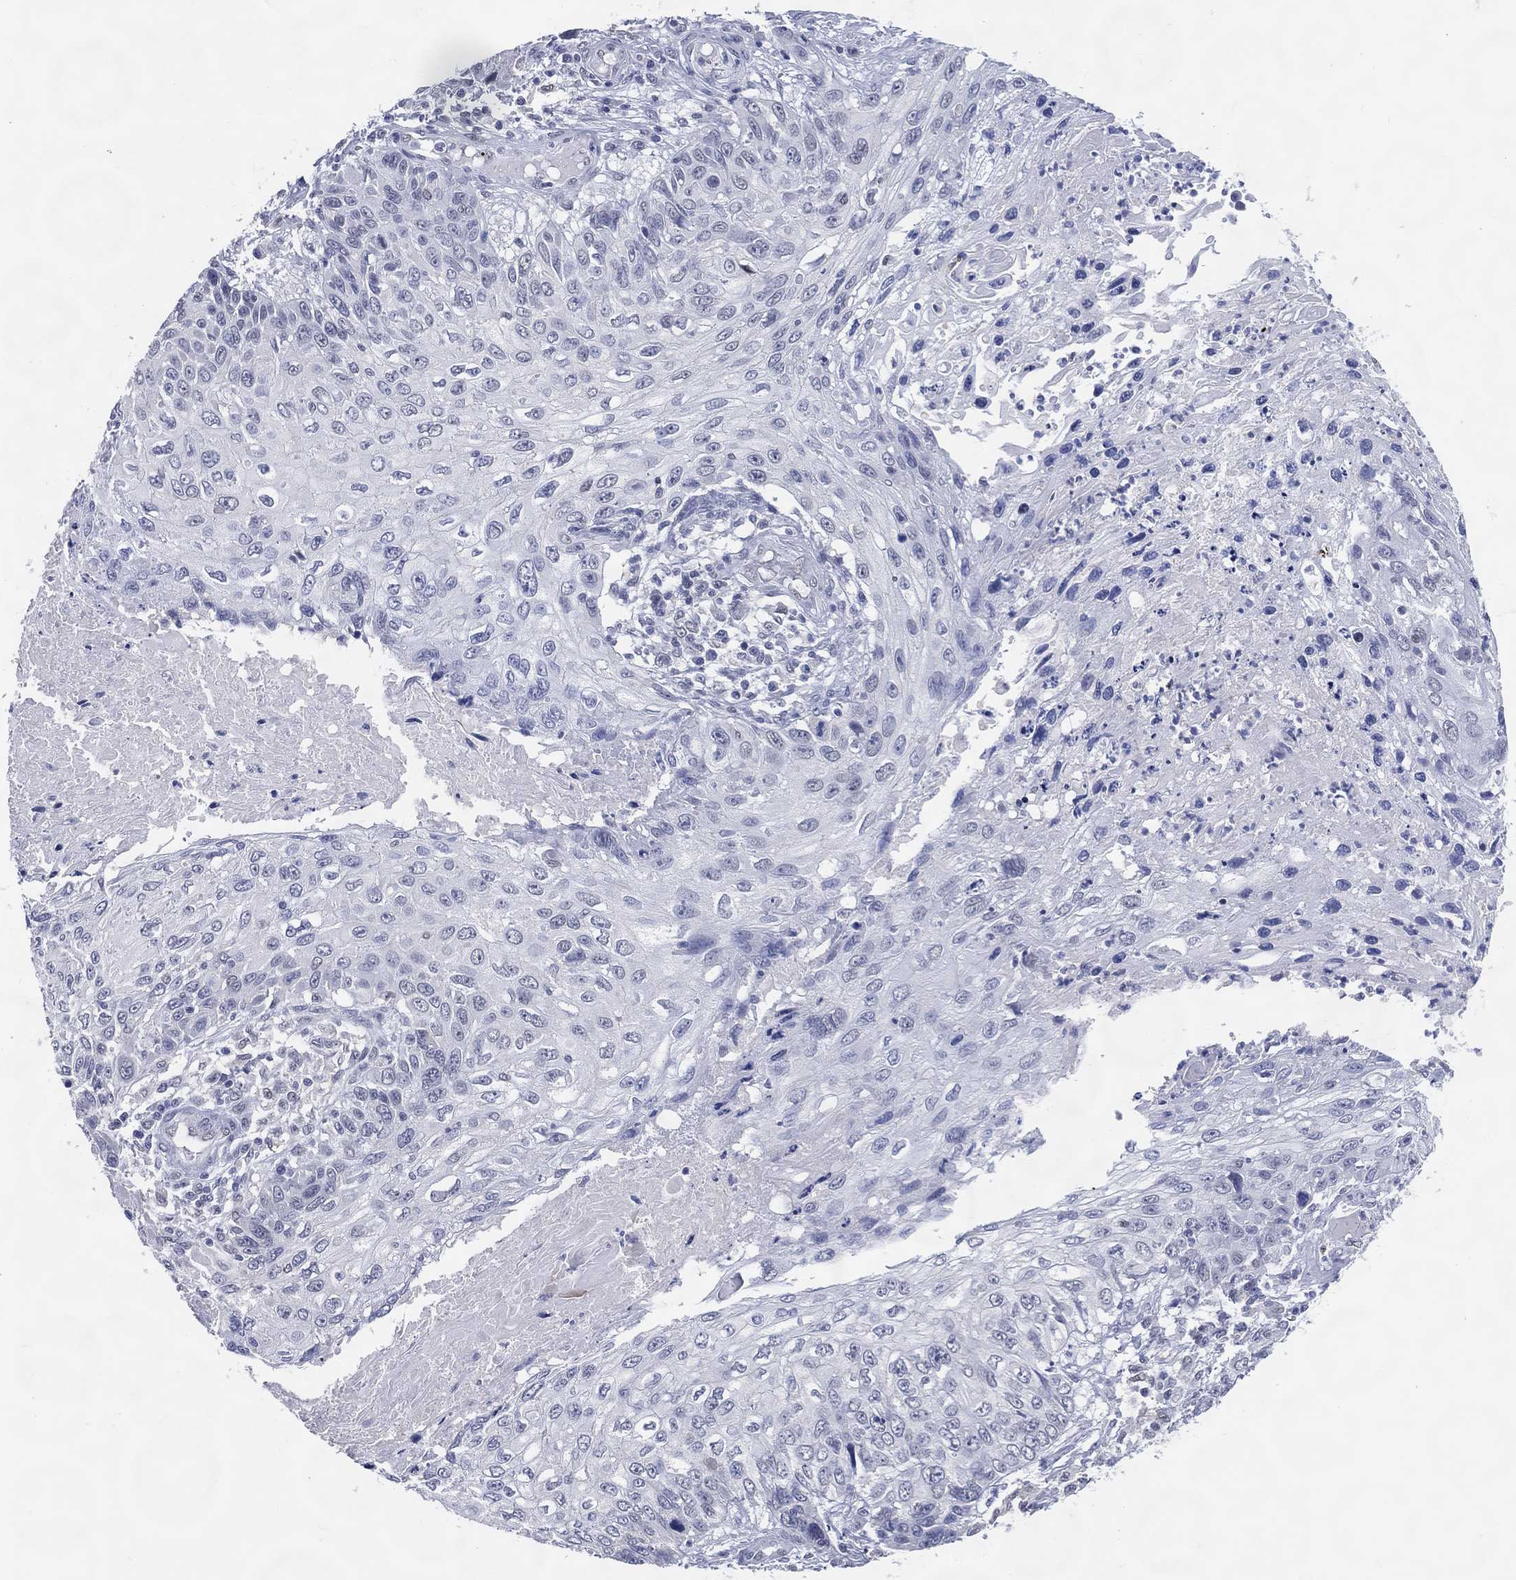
{"staining": {"intensity": "negative", "quantity": "none", "location": "none"}, "tissue": "skin cancer", "cell_type": "Tumor cells", "image_type": "cancer", "snomed": [{"axis": "morphology", "description": "Squamous cell carcinoma, NOS"}, {"axis": "topography", "description": "Skin"}], "caption": "High magnification brightfield microscopy of skin cancer (squamous cell carcinoma) stained with DAB (3,3'-diaminobenzidine) (brown) and counterstained with hematoxylin (blue): tumor cells show no significant staining.", "gene": "CFAP58", "patient": {"sex": "male", "age": 92}}